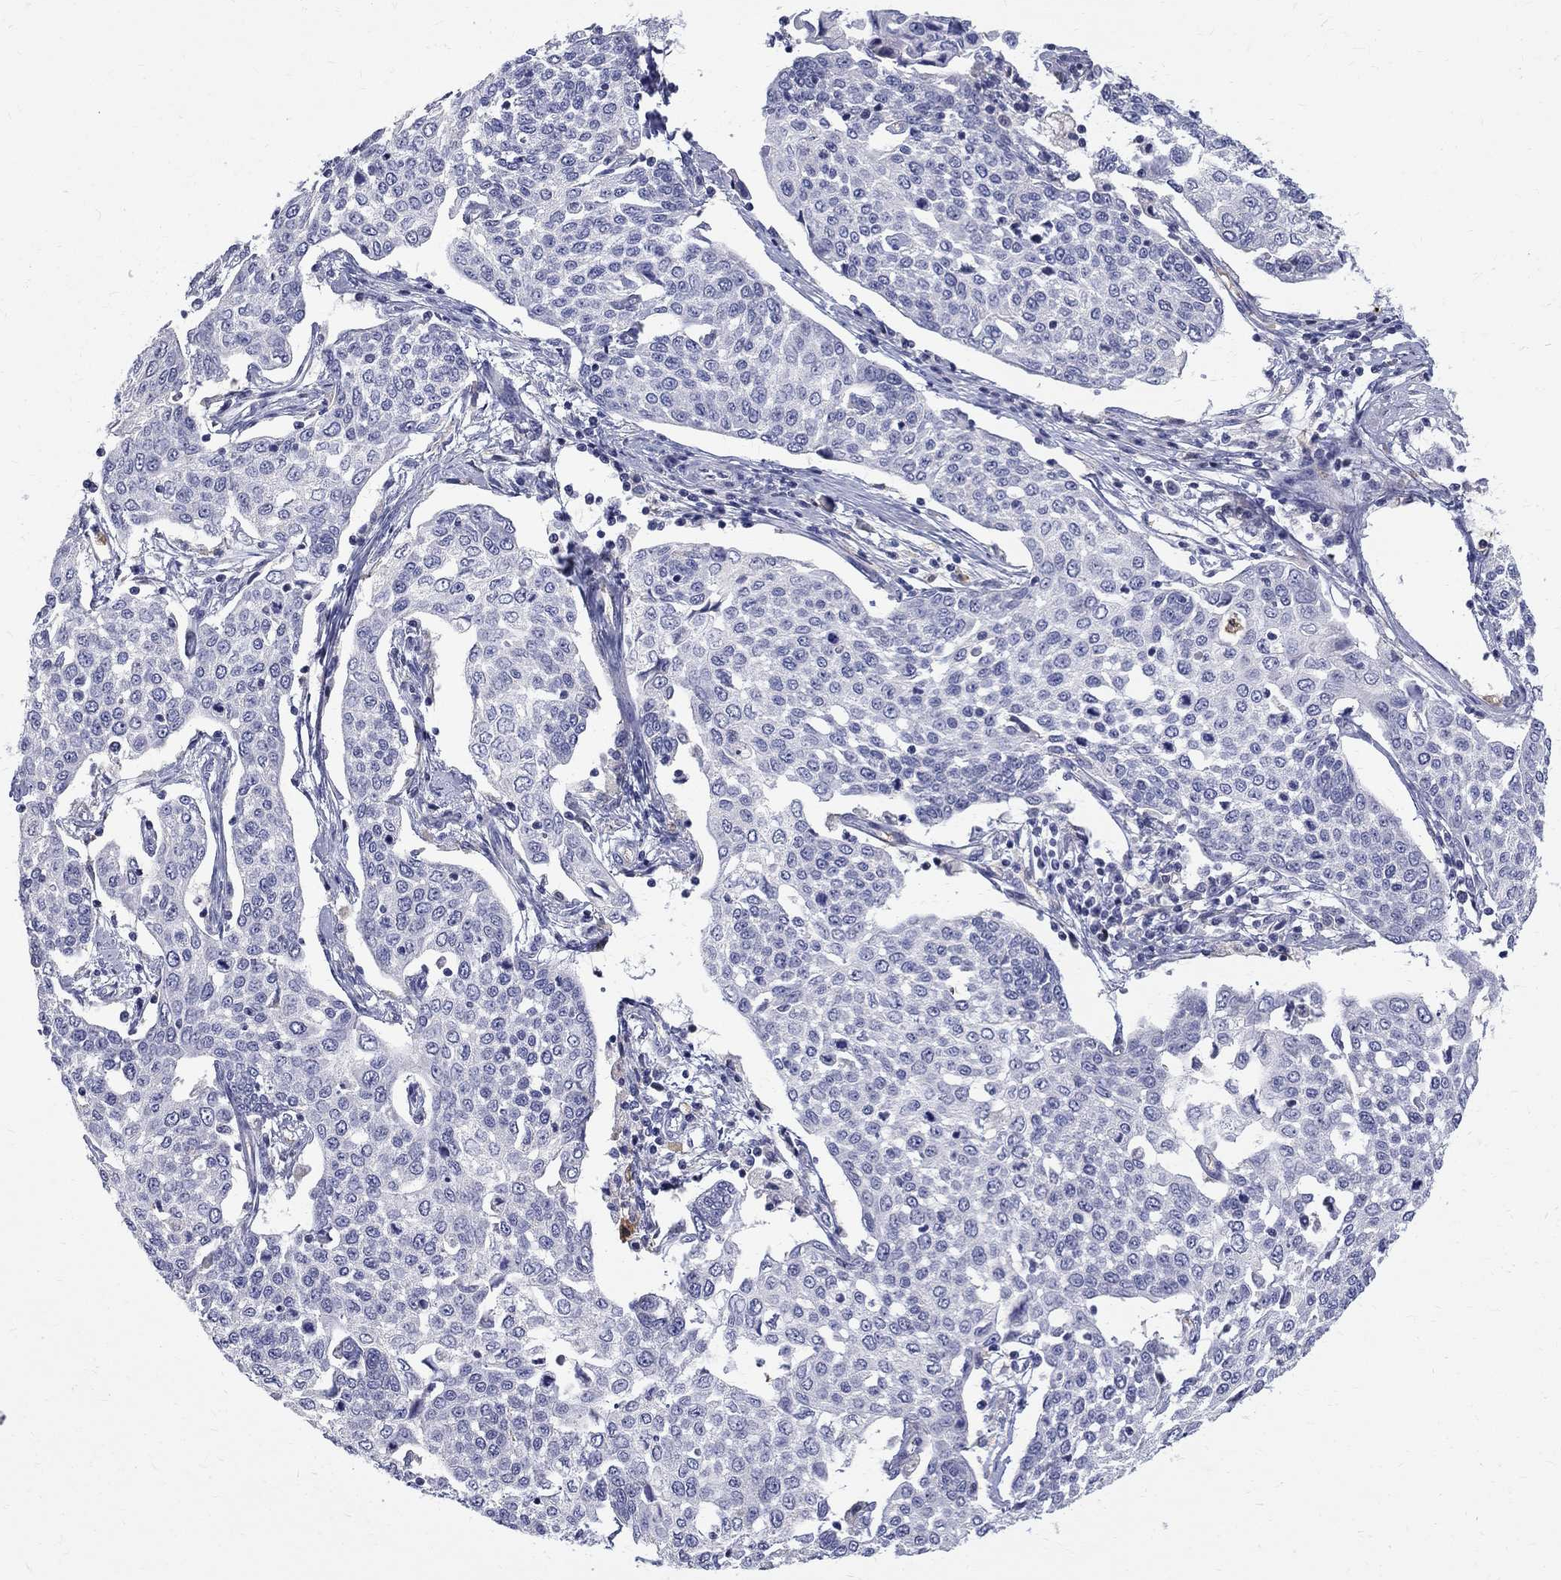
{"staining": {"intensity": "negative", "quantity": "none", "location": "none"}, "tissue": "cervical cancer", "cell_type": "Tumor cells", "image_type": "cancer", "snomed": [{"axis": "morphology", "description": "Squamous cell carcinoma, NOS"}, {"axis": "topography", "description": "Cervix"}], "caption": "Immunohistochemistry (IHC) histopathology image of neoplastic tissue: human cervical cancer stained with DAB (3,3'-diaminobenzidine) reveals no significant protein staining in tumor cells.", "gene": "AGER", "patient": {"sex": "female", "age": 34}}